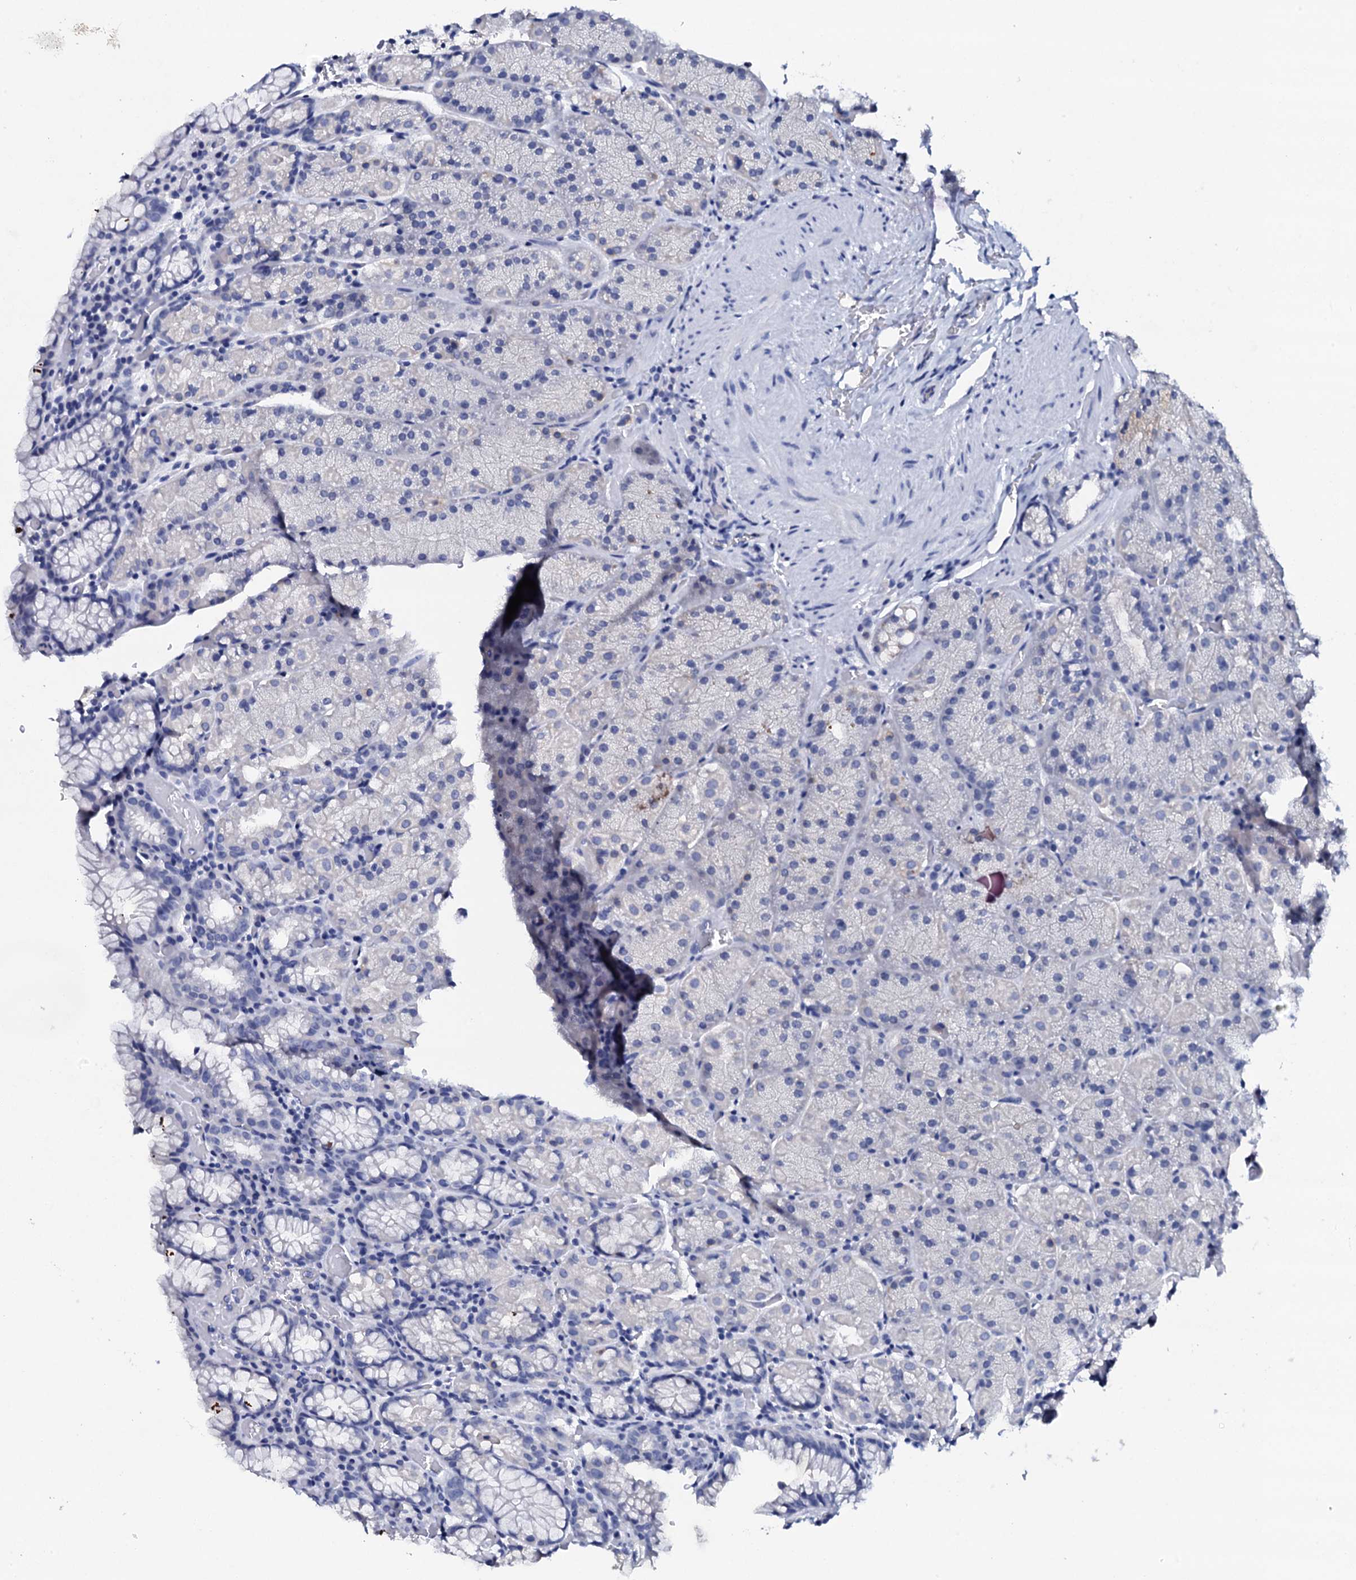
{"staining": {"intensity": "negative", "quantity": "none", "location": "none"}, "tissue": "stomach", "cell_type": "Glandular cells", "image_type": "normal", "snomed": [{"axis": "morphology", "description": "Normal tissue, NOS"}, {"axis": "topography", "description": "Stomach, upper"}, {"axis": "topography", "description": "Stomach, lower"}], "caption": "Immunohistochemistry histopathology image of normal stomach: human stomach stained with DAB exhibits no significant protein expression in glandular cells. (Brightfield microscopy of DAB immunohistochemistry at high magnification).", "gene": "FBXL16", "patient": {"sex": "male", "age": 80}}